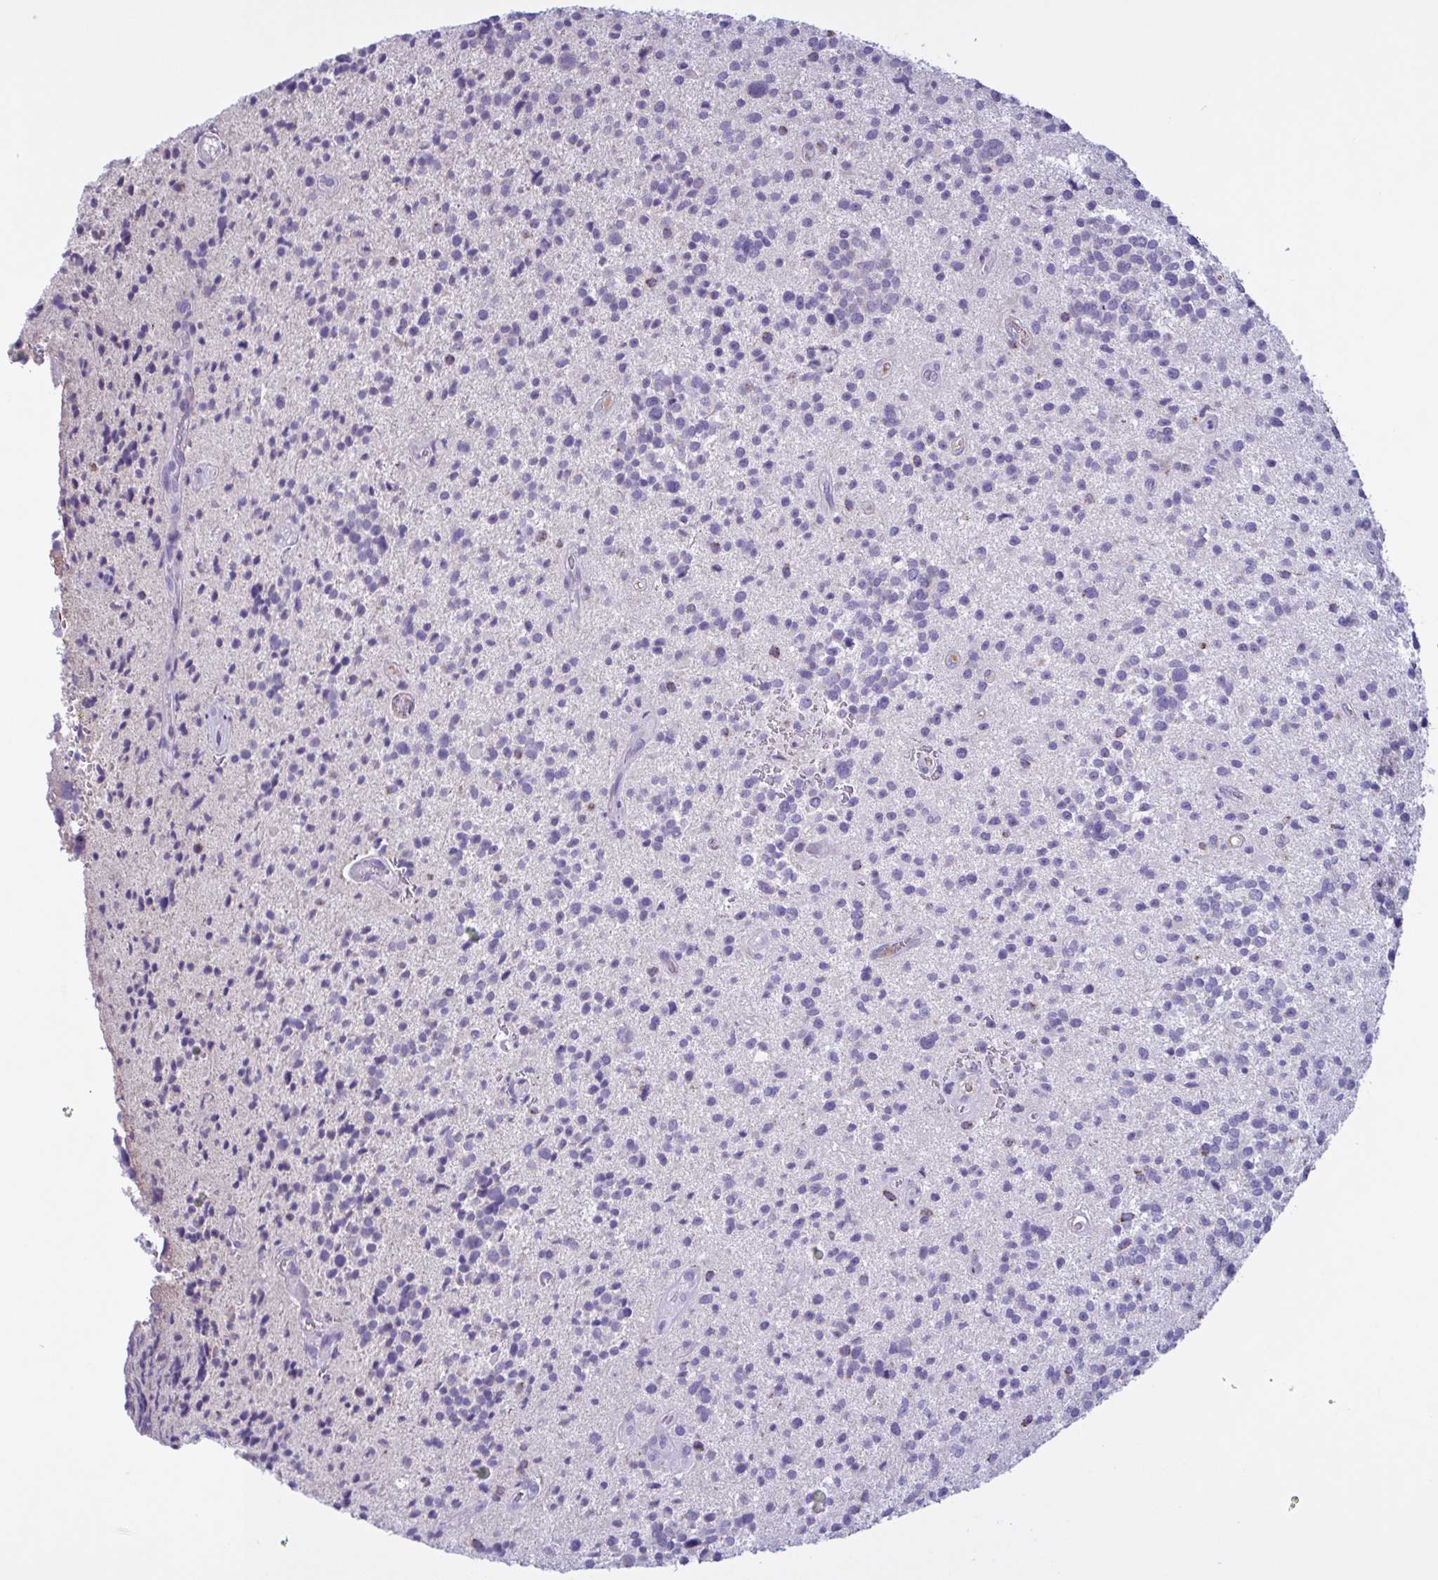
{"staining": {"intensity": "negative", "quantity": "none", "location": "none"}, "tissue": "glioma", "cell_type": "Tumor cells", "image_type": "cancer", "snomed": [{"axis": "morphology", "description": "Glioma, malignant, High grade"}, {"axis": "topography", "description": "Brain"}], "caption": "Malignant high-grade glioma was stained to show a protein in brown. There is no significant positivity in tumor cells. (Stains: DAB IHC with hematoxylin counter stain, Microscopy: brightfield microscopy at high magnification).", "gene": "F13B", "patient": {"sex": "male", "age": 29}}